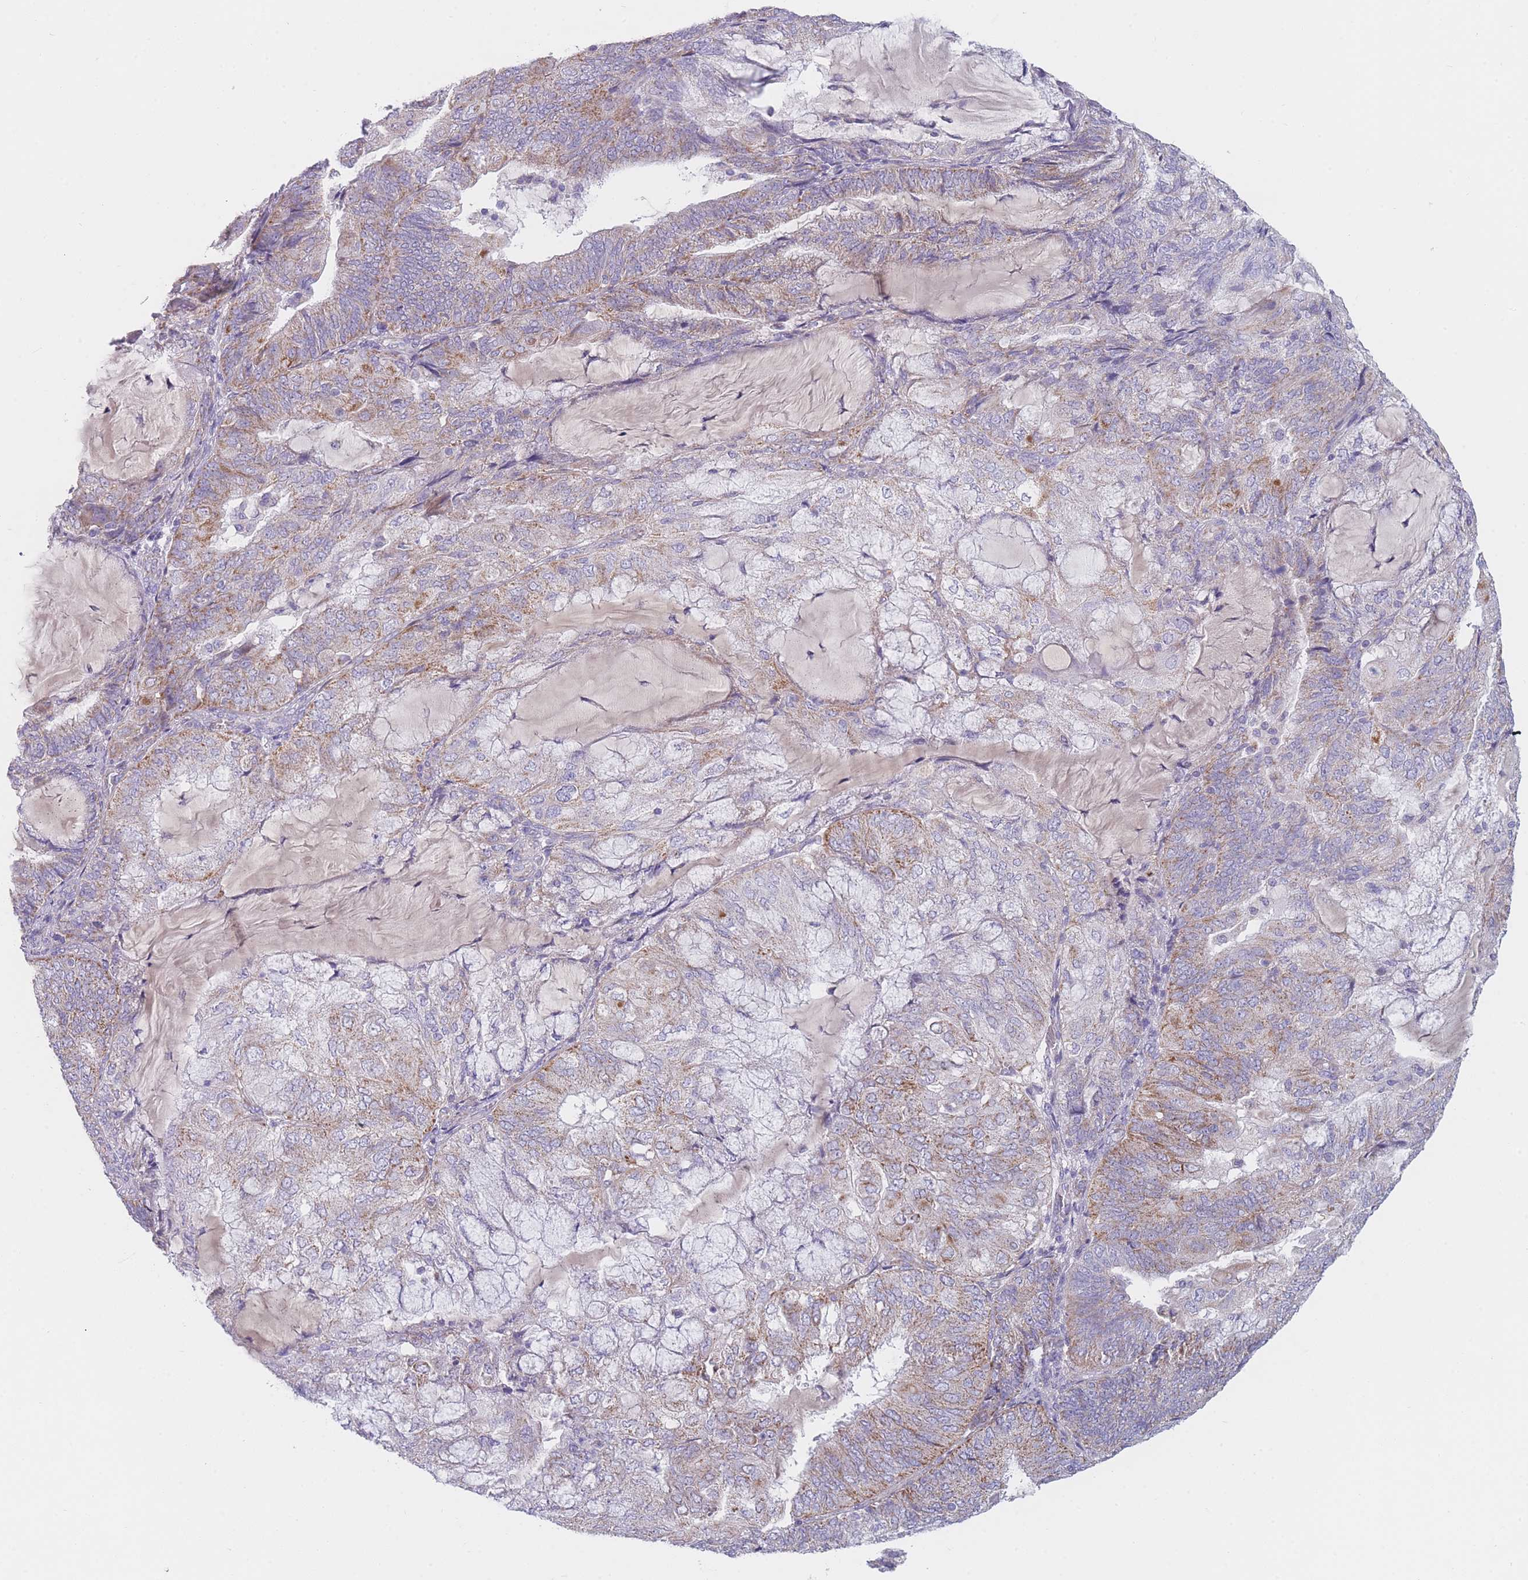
{"staining": {"intensity": "moderate", "quantity": "25%-75%", "location": "cytoplasmic/membranous"}, "tissue": "endometrial cancer", "cell_type": "Tumor cells", "image_type": "cancer", "snomed": [{"axis": "morphology", "description": "Adenocarcinoma, NOS"}, {"axis": "topography", "description": "Endometrium"}], "caption": "Brown immunohistochemical staining in human endometrial adenocarcinoma displays moderate cytoplasmic/membranous staining in approximately 25%-75% of tumor cells.", "gene": "MRPS14", "patient": {"sex": "female", "age": 81}}